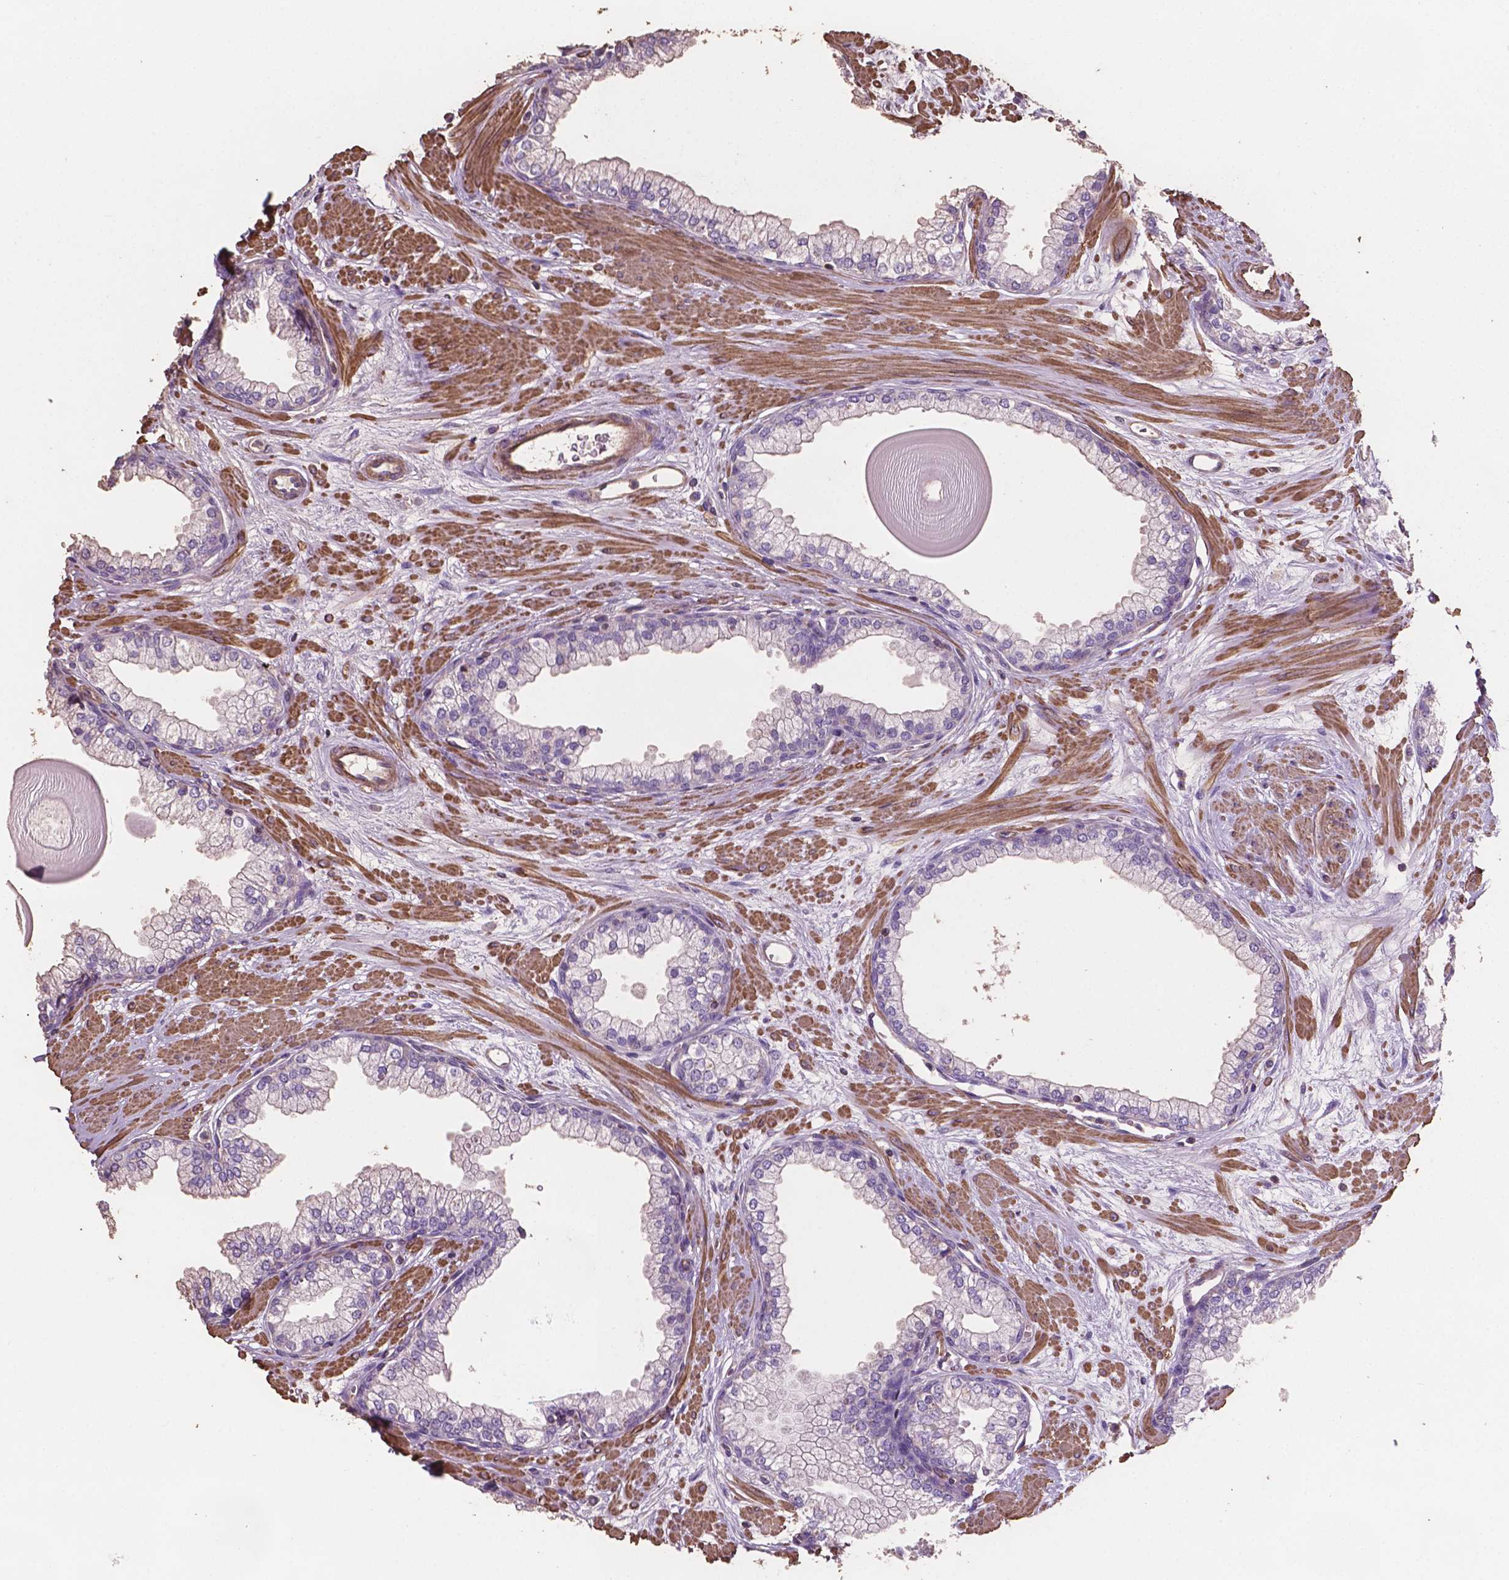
{"staining": {"intensity": "negative", "quantity": "none", "location": "none"}, "tissue": "prostate", "cell_type": "Glandular cells", "image_type": "normal", "snomed": [{"axis": "morphology", "description": "Normal tissue, NOS"}, {"axis": "topography", "description": "Prostate"}, {"axis": "topography", "description": "Peripheral nerve tissue"}], "caption": "Glandular cells show no significant staining in benign prostate.", "gene": "COMMD4", "patient": {"sex": "male", "age": 61}}